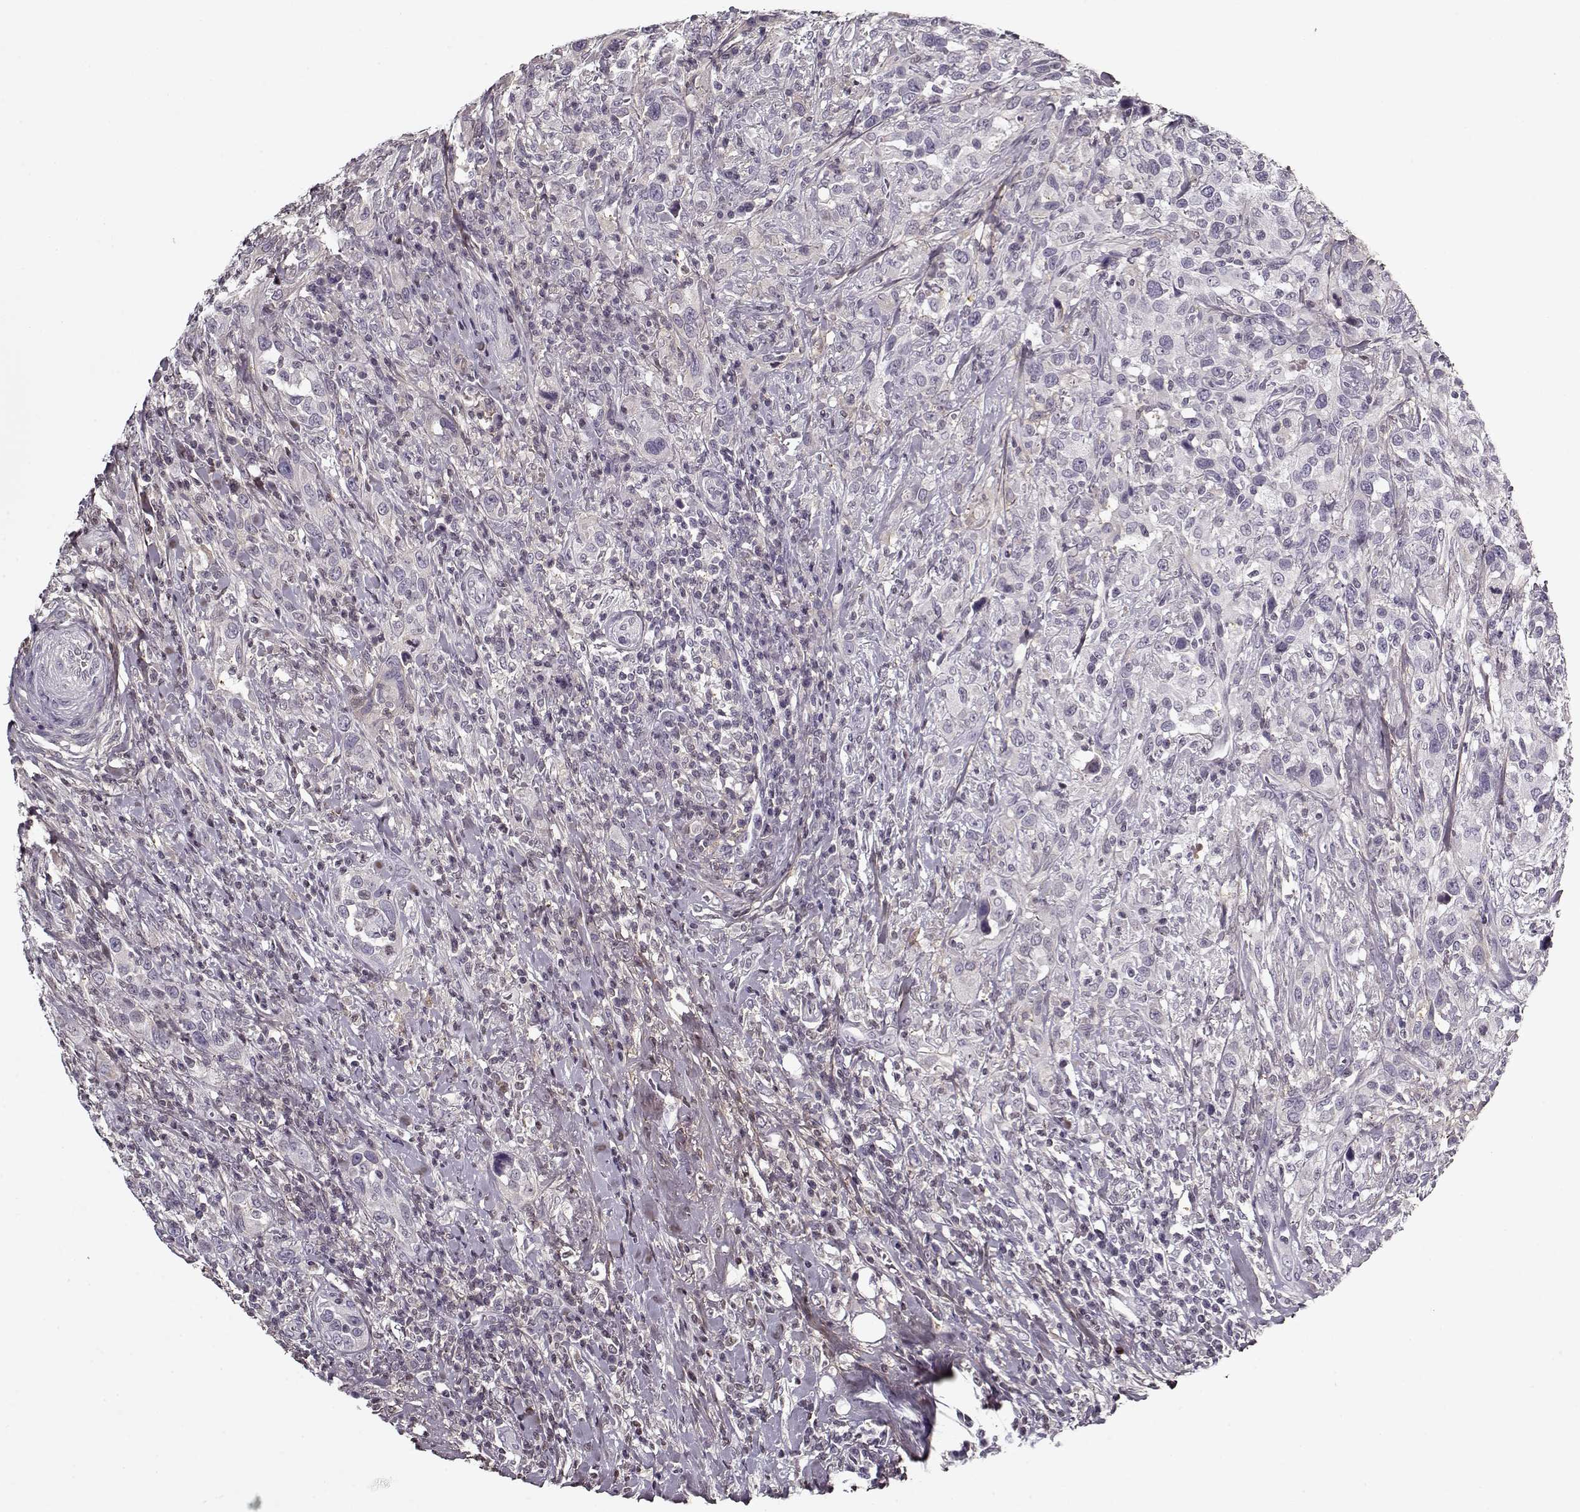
{"staining": {"intensity": "negative", "quantity": "none", "location": "none"}, "tissue": "urothelial cancer", "cell_type": "Tumor cells", "image_type": "cancer", "snomed": [{"axis": "morphology", "description": "Urothelial carcinoma, NOS"}, {"axis": "morphology", "description": "Urothelial carcinoma, High grade"}, {"axis": "topography", "description": "Urinary bladder"}], "caption": "A micrograph of urothelial cancer stained for a protein shows no brown staining in tumor cells.", "gene": "LUM", "patient": {"sex": "female", "age": 64}}